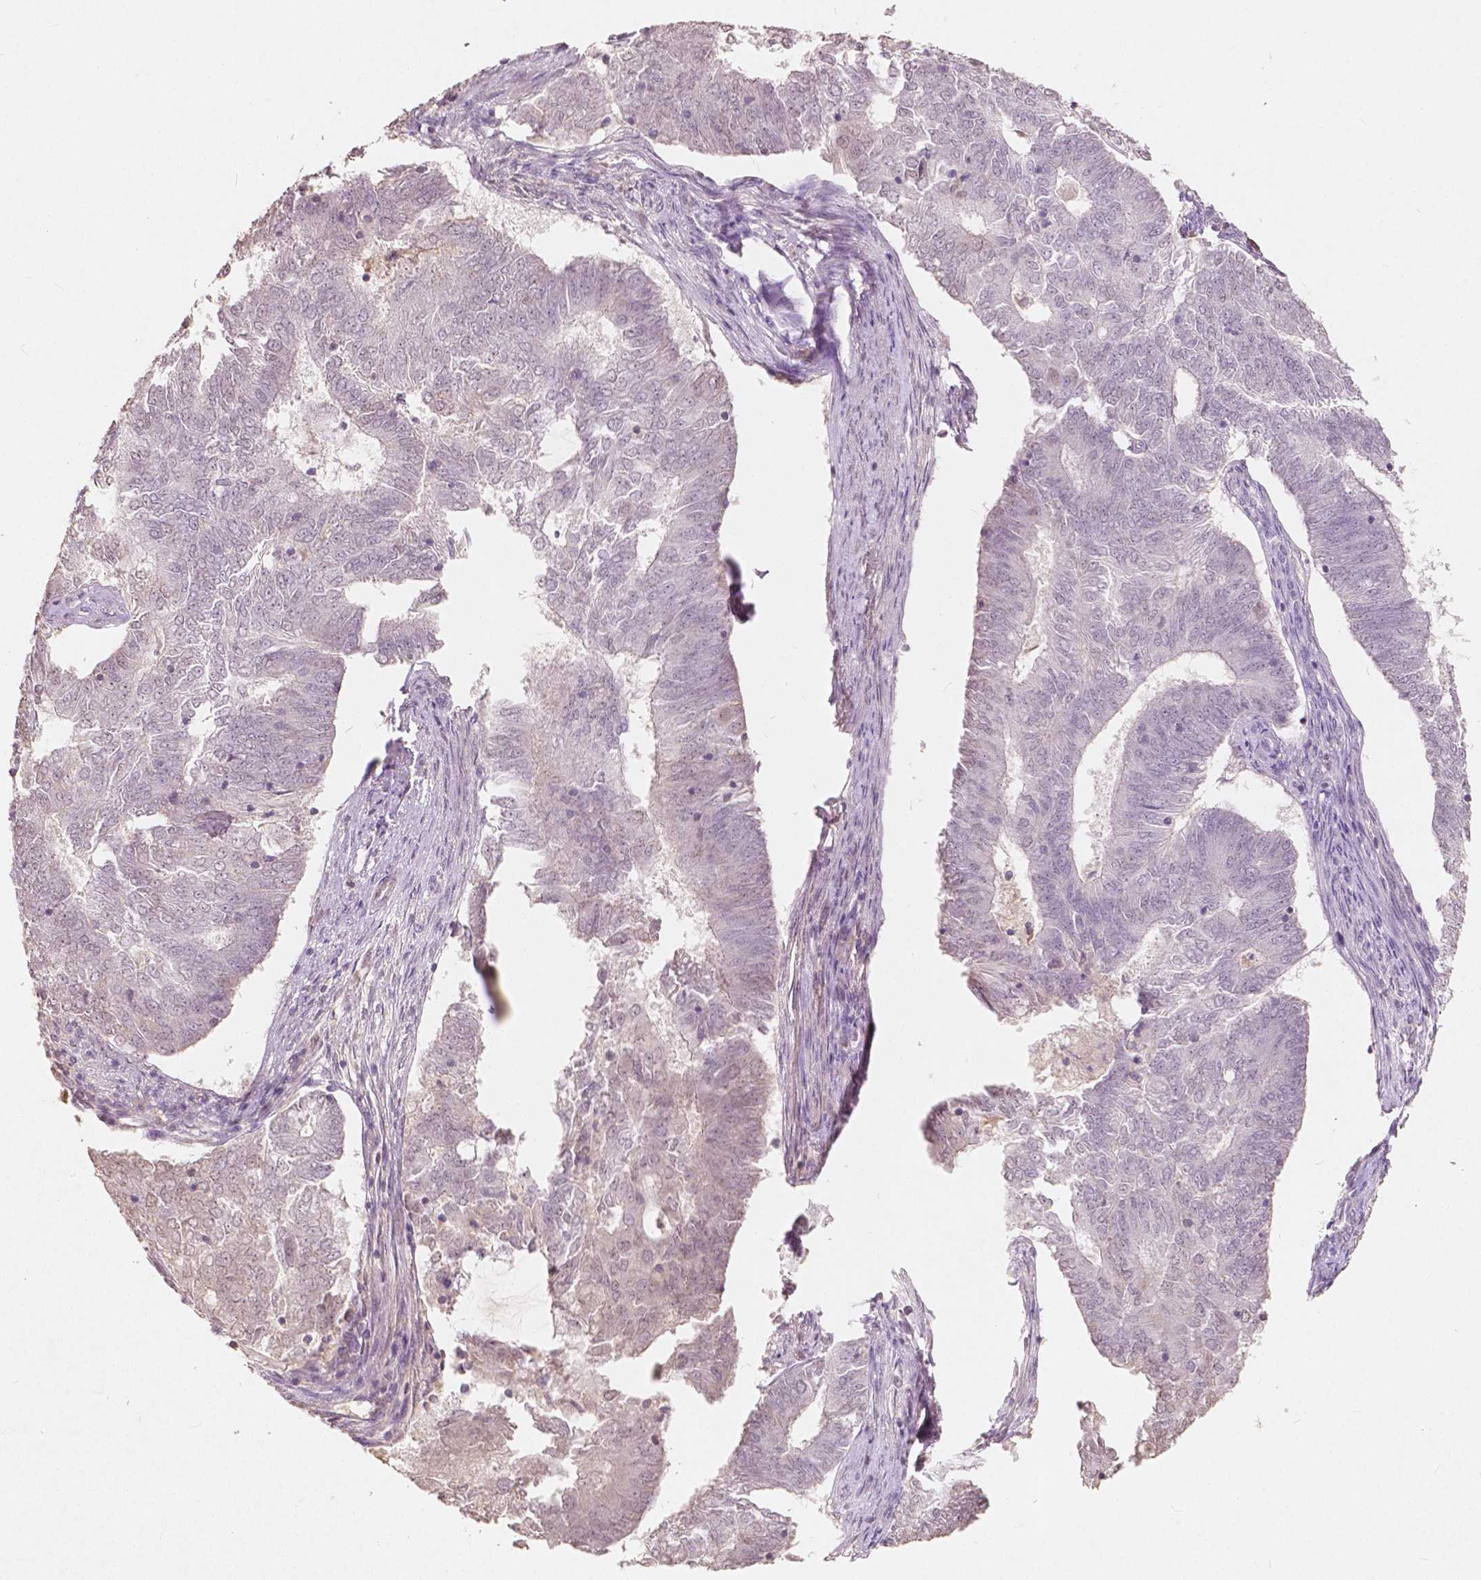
{"staining": {"intensity": "negative", "quantity": "none", "location": "none"}, "tissue": "endometrial cancer", "cell_type": "Tumor cells", "image_type": "cancer", "snomed": [{"axis": "morphology", "description": "Adenocarcinoma, NOS"}, {"axis": "topography", "description": "Endometrium"}], "caption": "Immunohistochemistry photomicrograph of human endometrial cancer (adenocarcinoma) stained for a protein (brown), which demonstrates no expression in tumor cells. Nuclei are stained in blue.", "gene": "SOX15", "patient": {"sex": "female", "age": 62}}